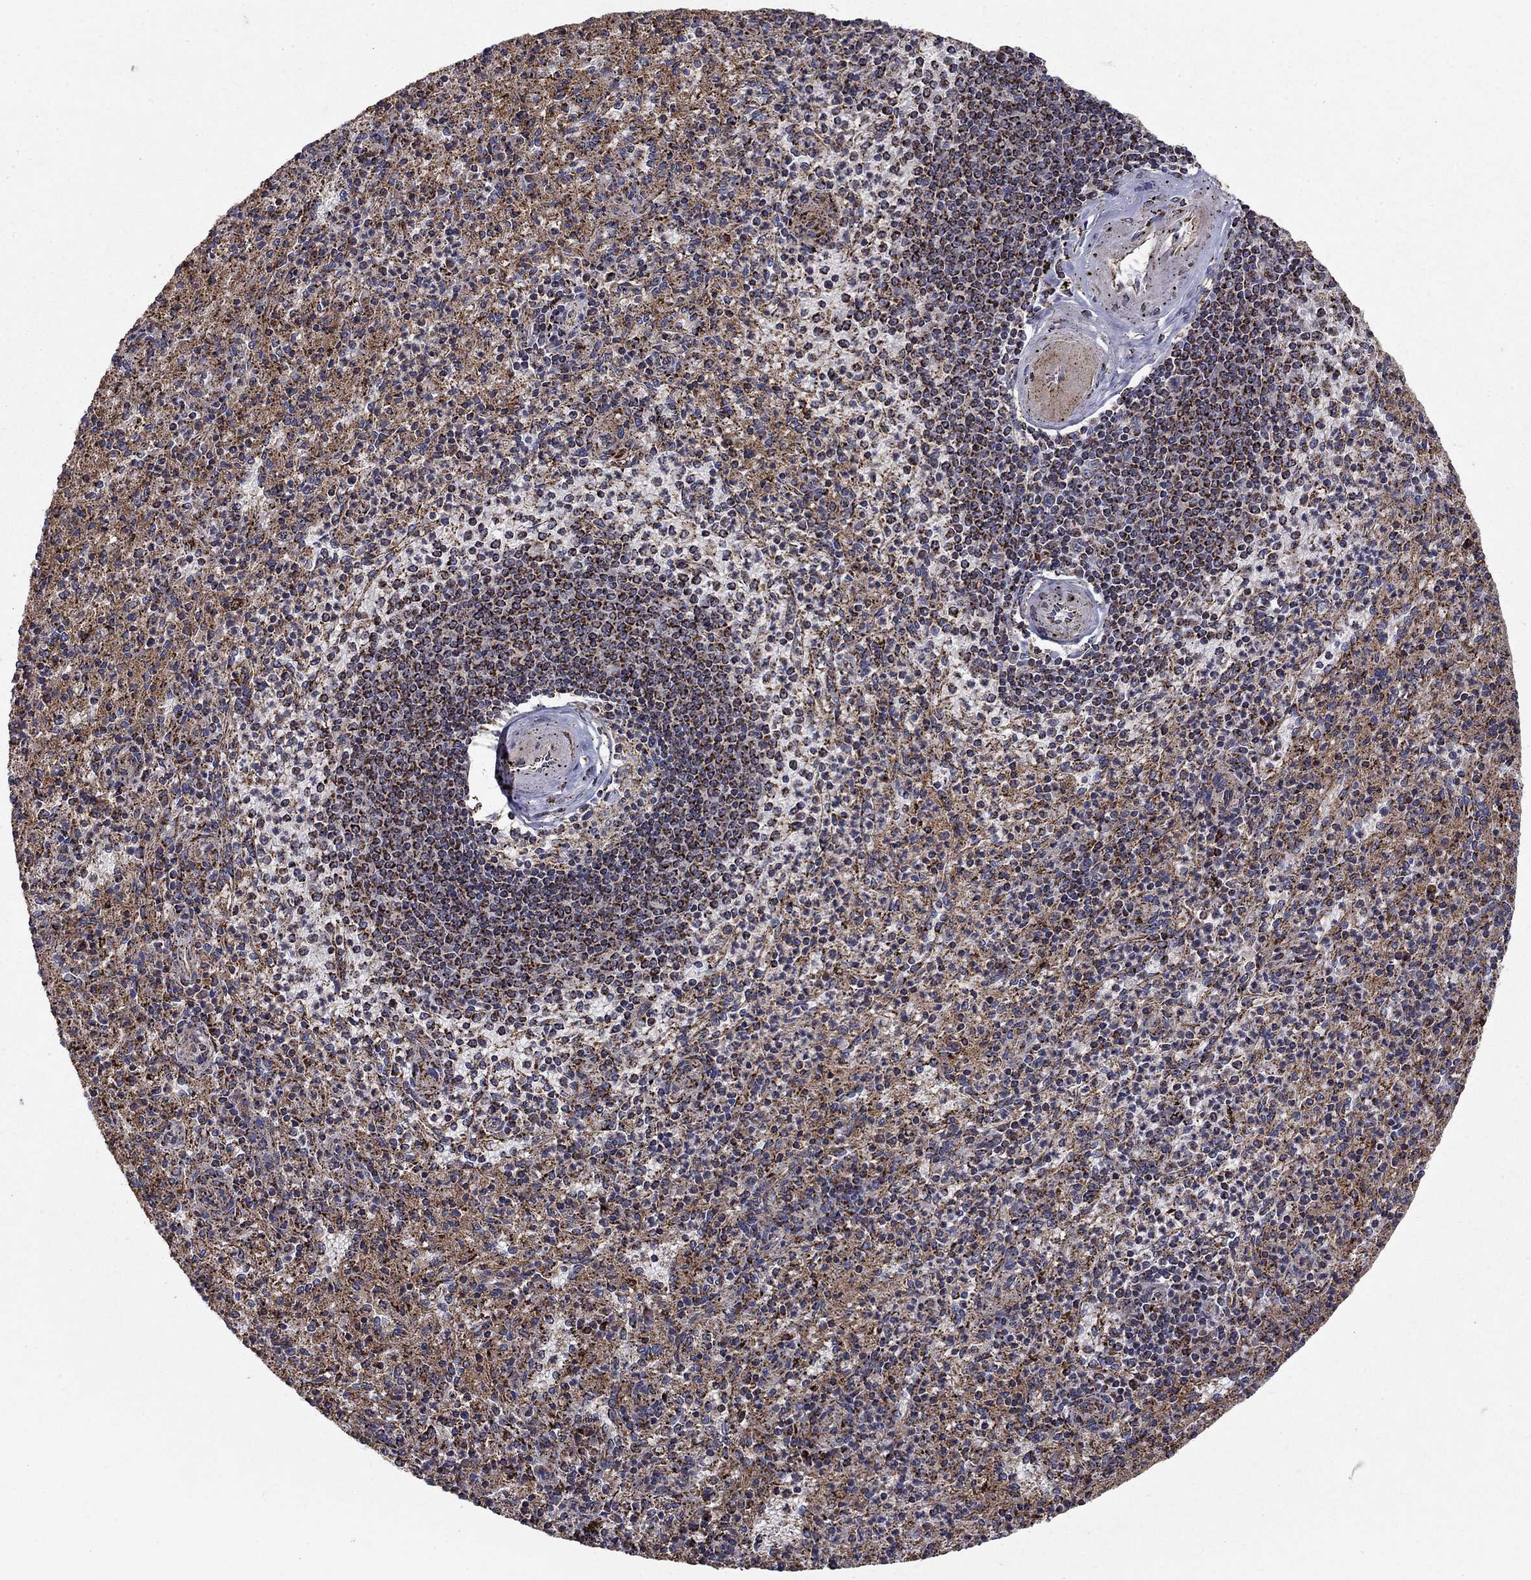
{"staining": {"intensity": "moderate", "quantity": "25%-75%", "location": "cytoplasmic/membranous"}, "tissue": "spleen", "cell_type": "Cells in red pulp", "image_type": "normal", "snomed": [{"axis": "morphology", "description": "Normal tissue, NOS"}, {"axis": "topography", "description": "Spleen"}], "caption": "DAB (3,3'-diaminobenzidine) immunohistochemical staining of benign spleen demonstrates moderate cytoplasmic/membranous protein expression in about 25%-75% of cells in red pulp.", "gene": "NDUFS8", "patient": {"sex": "male", "age": 60}}